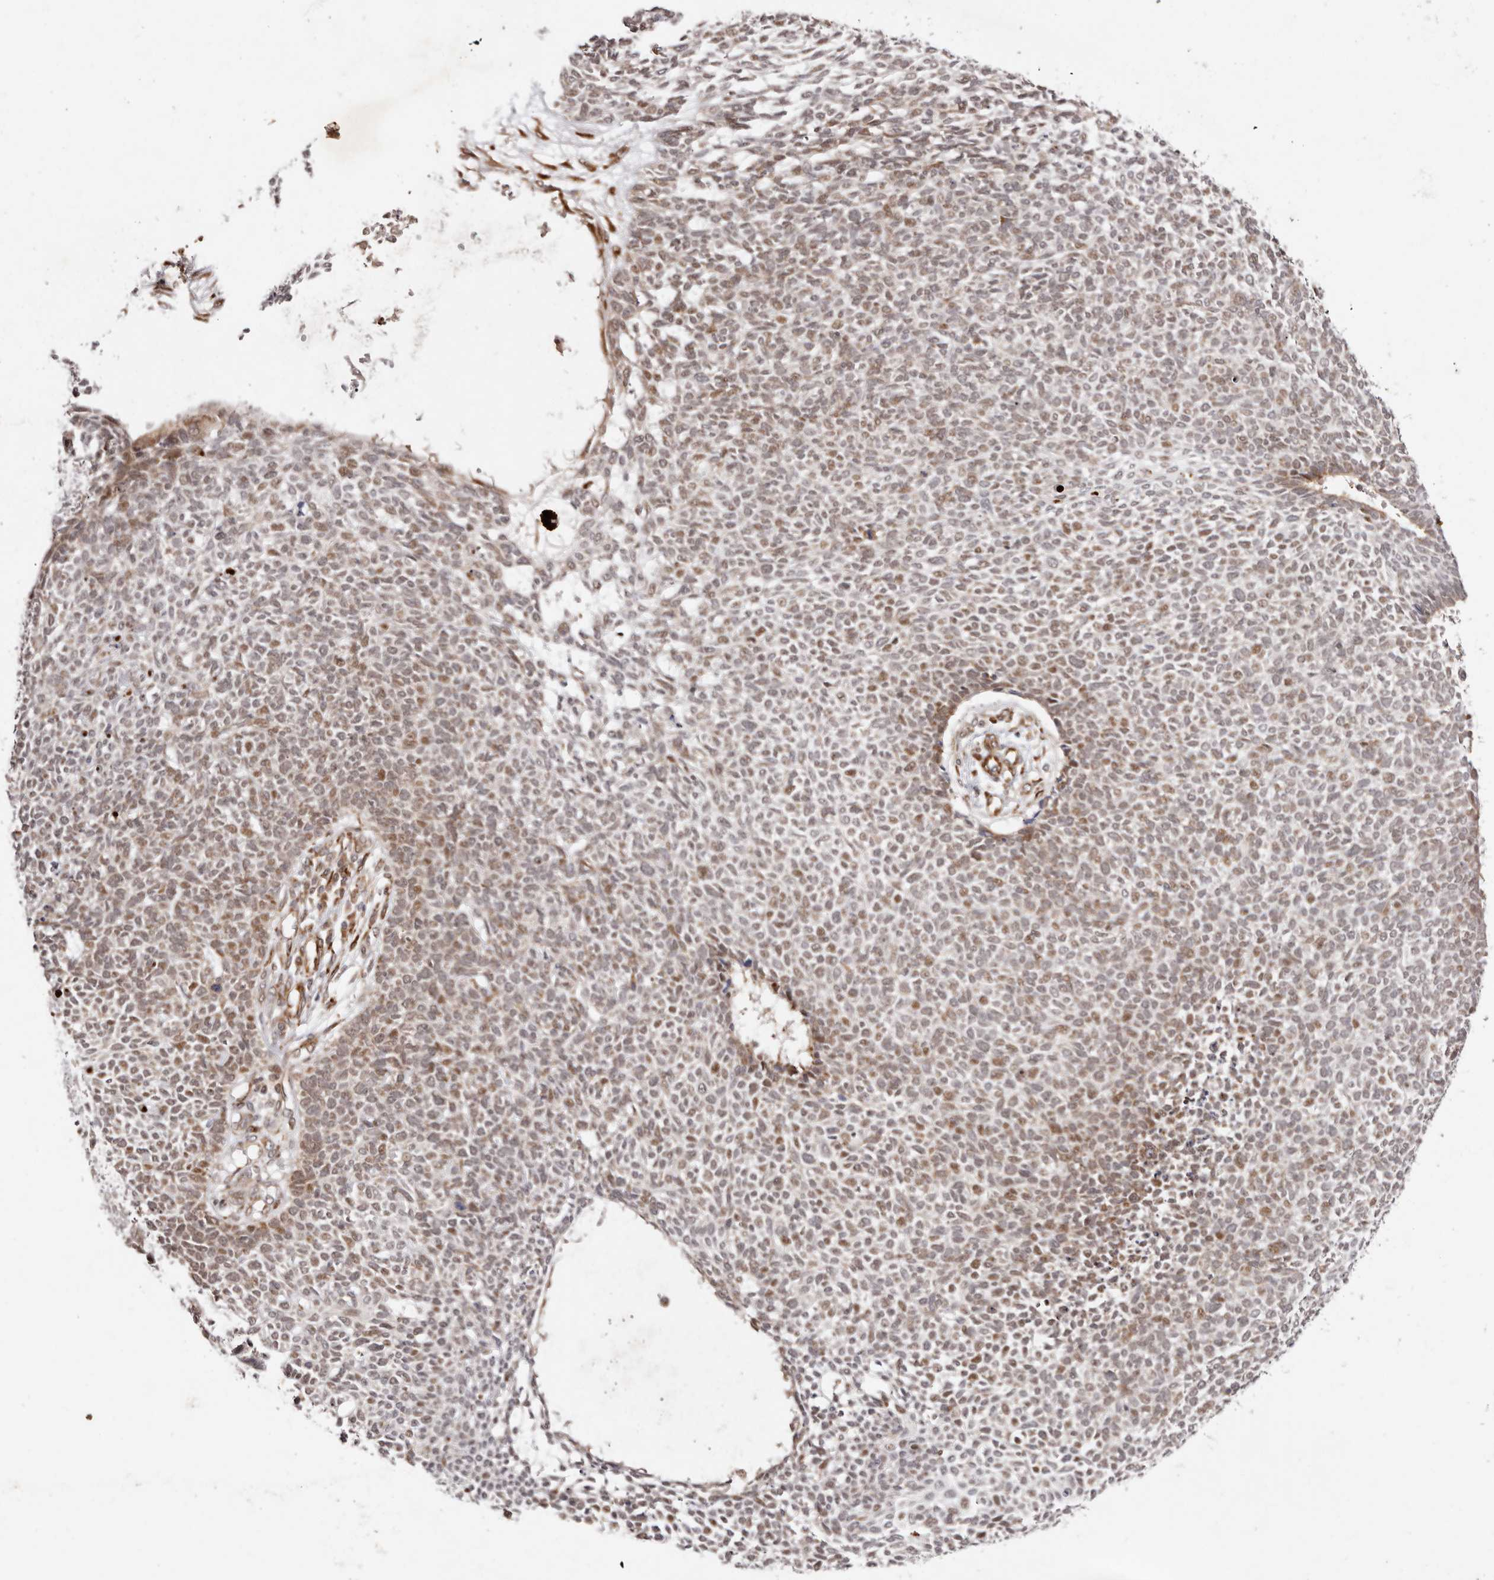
{"staining": {"intensity": "moderate", "quantity": "25%-75%", "location": "nuclear"}, "tissue": "skin cancer", "cell_type": "Tumor cells", "image_type": "cancer", "snomed": [{"axis": "morphology", "description": "Basal cell carcinoma"}, {"axis": "topography", "description": "Skin"}], "caption": "Human skin basal cell carcinoma stained with a protein marker exhibits moderate staining in tumor cells.", "gene": "BCL2L15", "patient": {"sex": "female", "age": 84}}